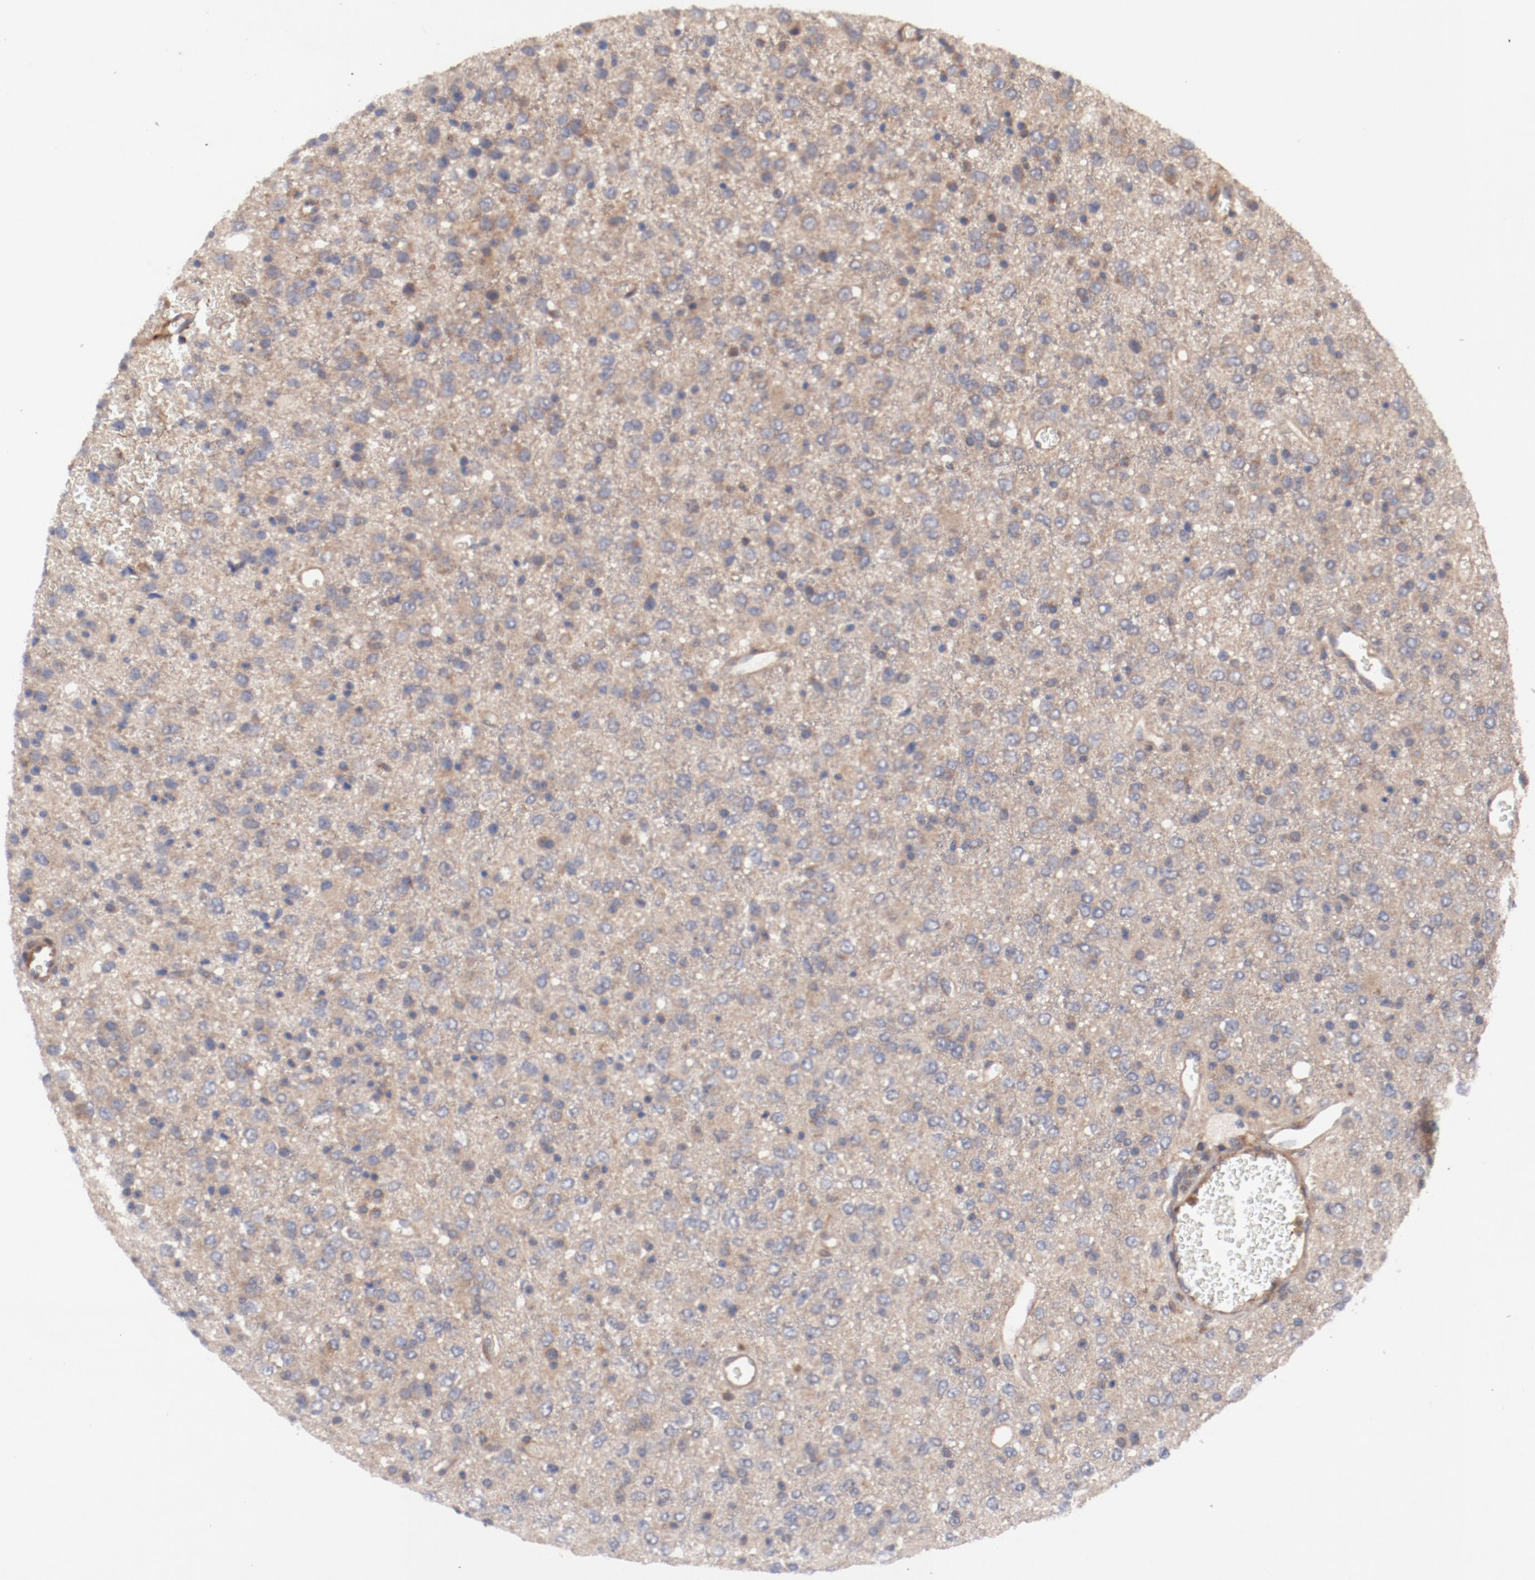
{"staining": {"intensity": "moderate", "quantity": ">75%", "location": "cytoplasmic/membranous"}, "tissue": "glioma", "cell_type": "Tumor cells", "image_type": "cancer", "snomed": [{"axis": "morphology", "description": "Glioma, malignant, High grade"}, {"axis": "topography", "description": "pancreas cauda"}], "caption": "Protein expression analysis of human malignant high-grade glioma reveals moderate cytoplasmic/membranous staining in about >75% of tumor cells. (DAB IHC with brightfield microscopy, high magnification).", "gene": "GUF1", "patient": {"sex": "male", "age": 60}}